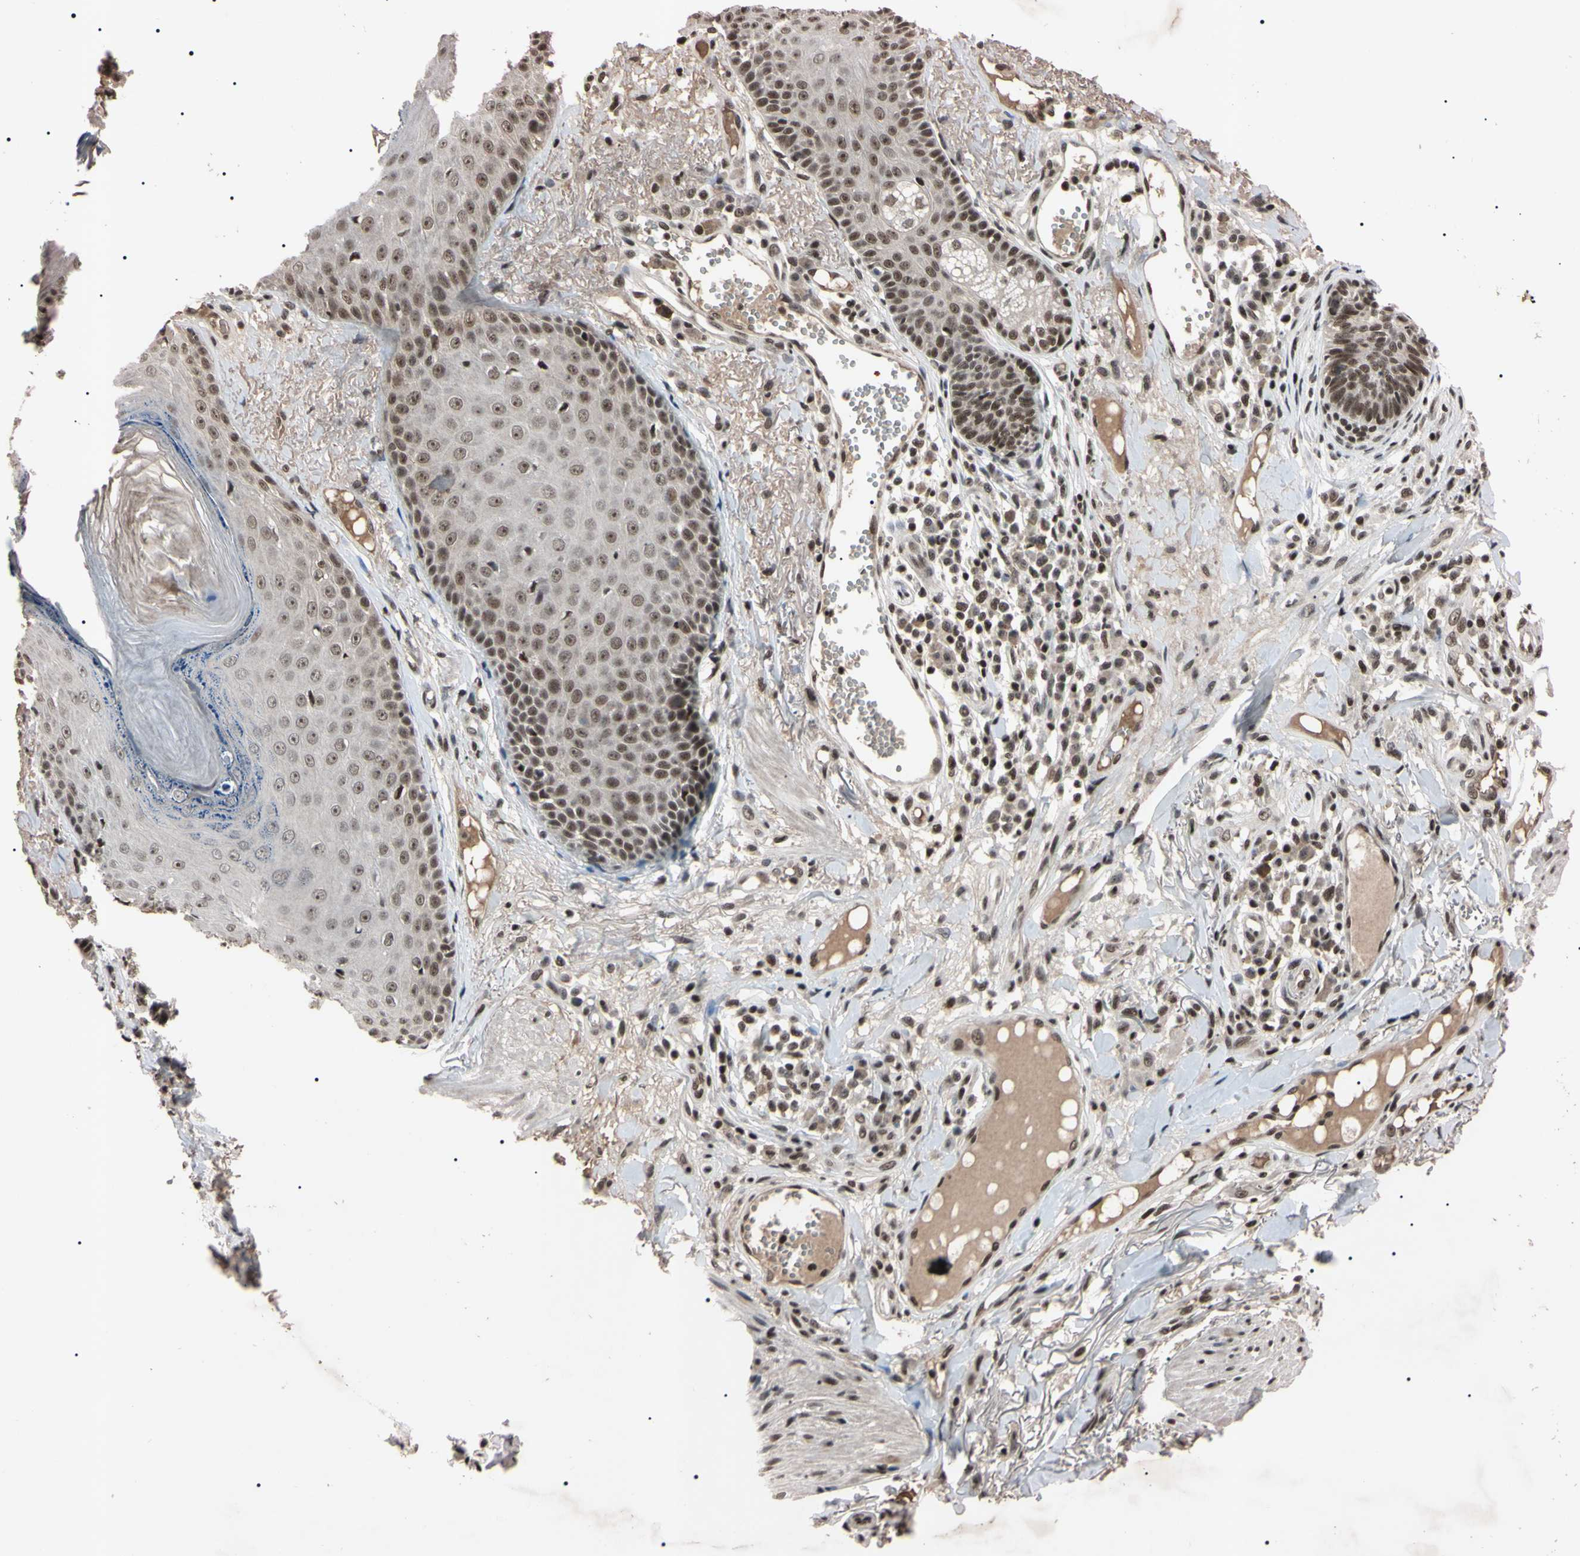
{"staining": {"intensity": "moderate", "quantity": "25%-75%", "location": "nuclear"}, "tissue": "skin cancer", "cell_type": "Tumor cells", "image_type": "cancer", "snomed": [{"axis": "morphology", "description": "Normal tissue, NOS"}, {"axis": "morphology", "description": "Basal cell carcinoma"}, {"axis": "topography", "description": "Skin"}], "caption": "IHC image of human skin basal cell carcinoma stained for a protein (brown), which reveals medium levels of moderate nuclear positivity in approximately 25%-75% of tumor cells.", "gene": "YY1", "patient": {"sex": "male", "age": 52}}